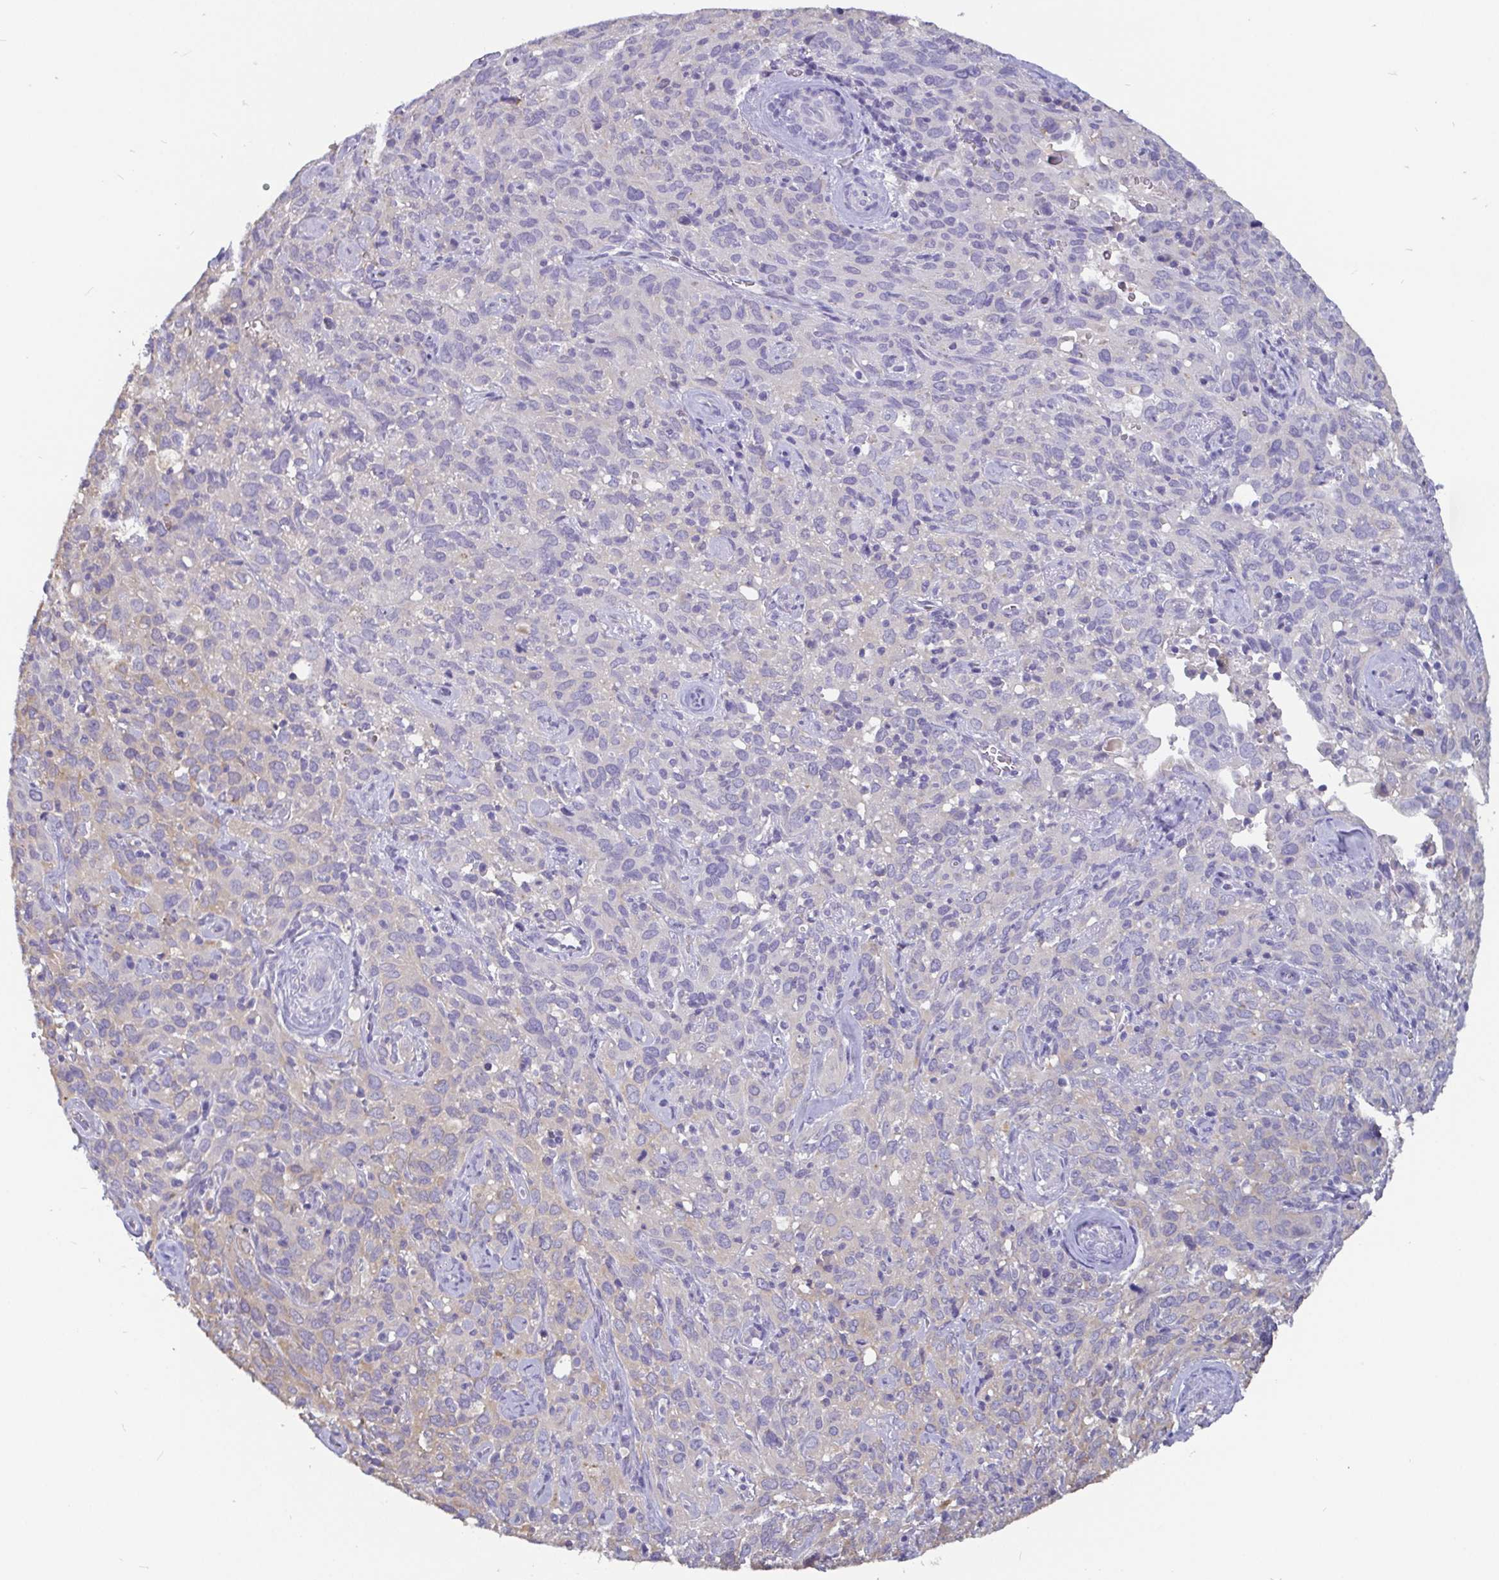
{"staining": {"intensity": "negative", "quantity": "none", "location": "none"}, "tissue": "cervical cancer", "cell_type": "Tumor cells", "image_type": "cancer", "snomed": [{"axis": "morphology", "description": "Normal tissue, NOS"}, {"axis": "morphology", "description": "Squamous cell carcinoma, NOS"}, {"axis": "topography", "description": "Cervix"}], "caption": "Tumor cells are negative for protein expression in human cervical cancer. Nuclei are stained in blue.", "gene": "ADAMTS6", "patient": {"sex": "female", "age": 51}}